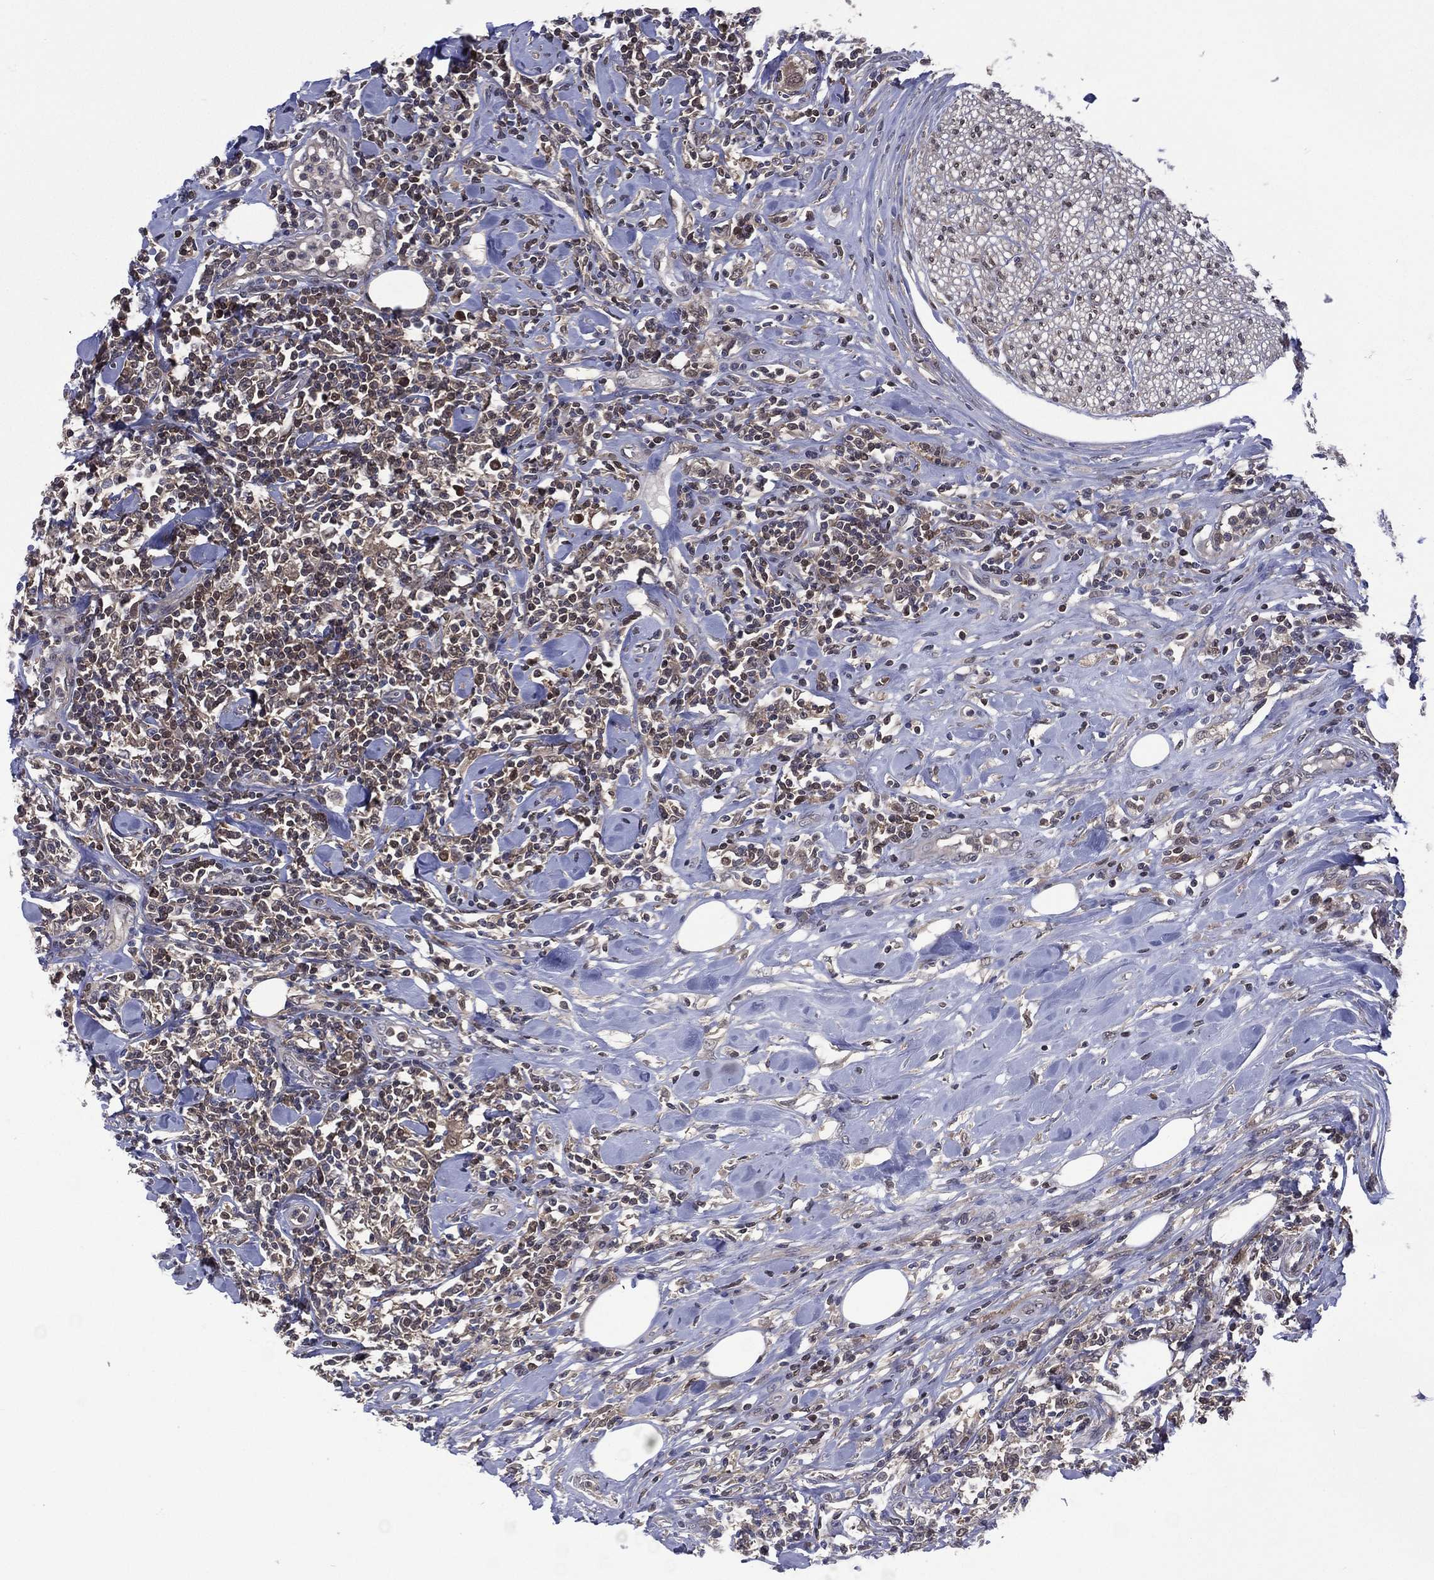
{"staining": {"intensity": "moderate", "quantity": "<25%", "location": "cytoplasmic/membranous,nuclear"}, "tissue": "lymphoma", "cell_type": "Tumor cells", "image_type": "cancer", "snomed": [{"axis": "morphology", "description": "Malignant lymphoma, non-Hodgkin's type, High grade"}, {"axis": "topography", "description": "Lymph node"}], "caption": "Immunohistochemical staining of lymphoma displays moderate cytoplasmic/membranous and nuclear protein expression in approximately <25% of tumor cells.", "gene": "MTAP", "patient": {"sex": "female", "age": 84}}